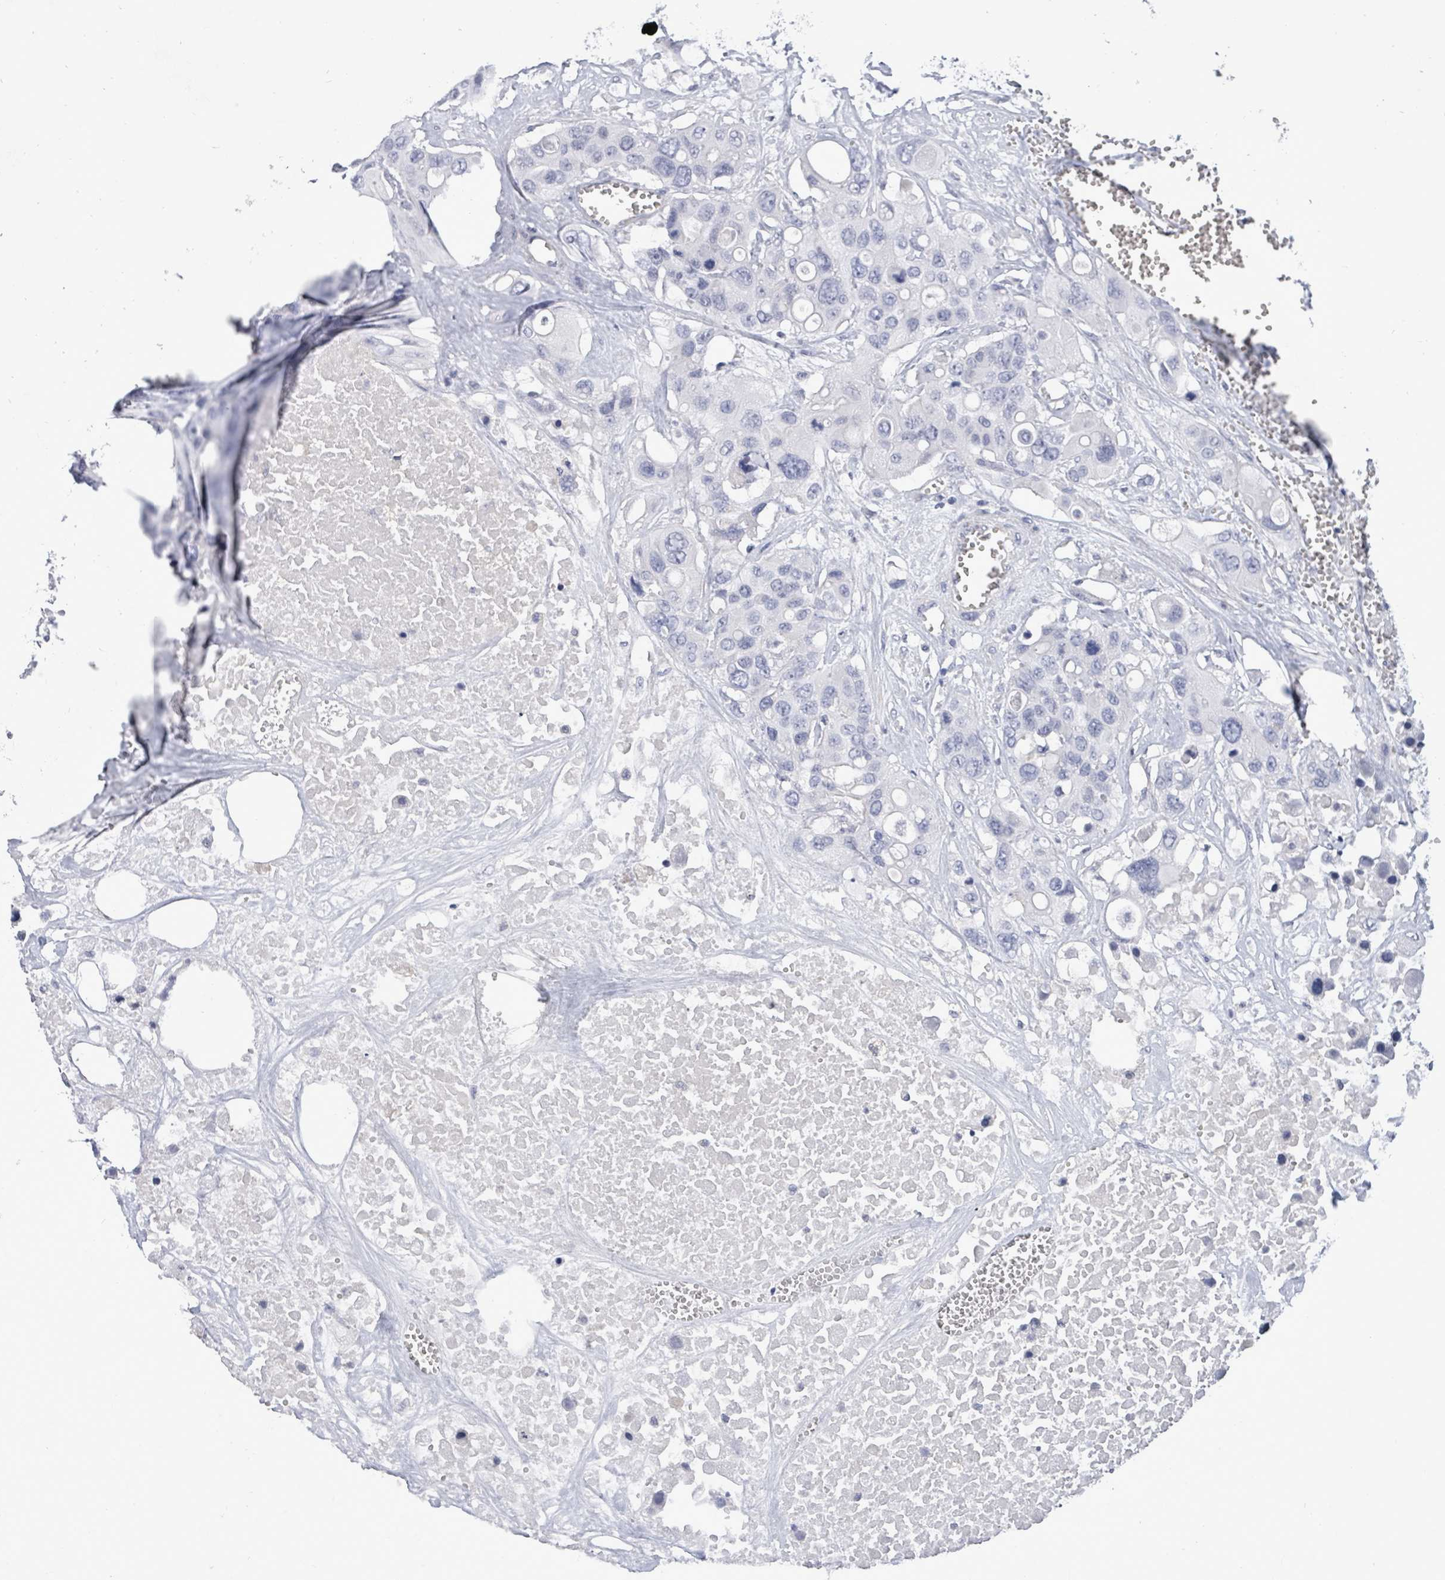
{"staining": {"intensity": "negative", "quantity": "none", "location": "none"}, "tissue": "colorectal cancer", "cell_type": "Tumor cells", "image_type": "cancer", "snomed": [{"axis": "morphology", "description": "Adenocarcinoma, NOS"}, {"axis": "topography", "description": "Colon"}], "caption": "DAB immunohistochemical staining of adenocarcinoma (colorectal) displays no significant expression in tumor cells. (DAB IHC visualized using brightfield microscopy, high magnification).", "gene": "CT45A5", "patient": {"sex": "male", "age": 77}}